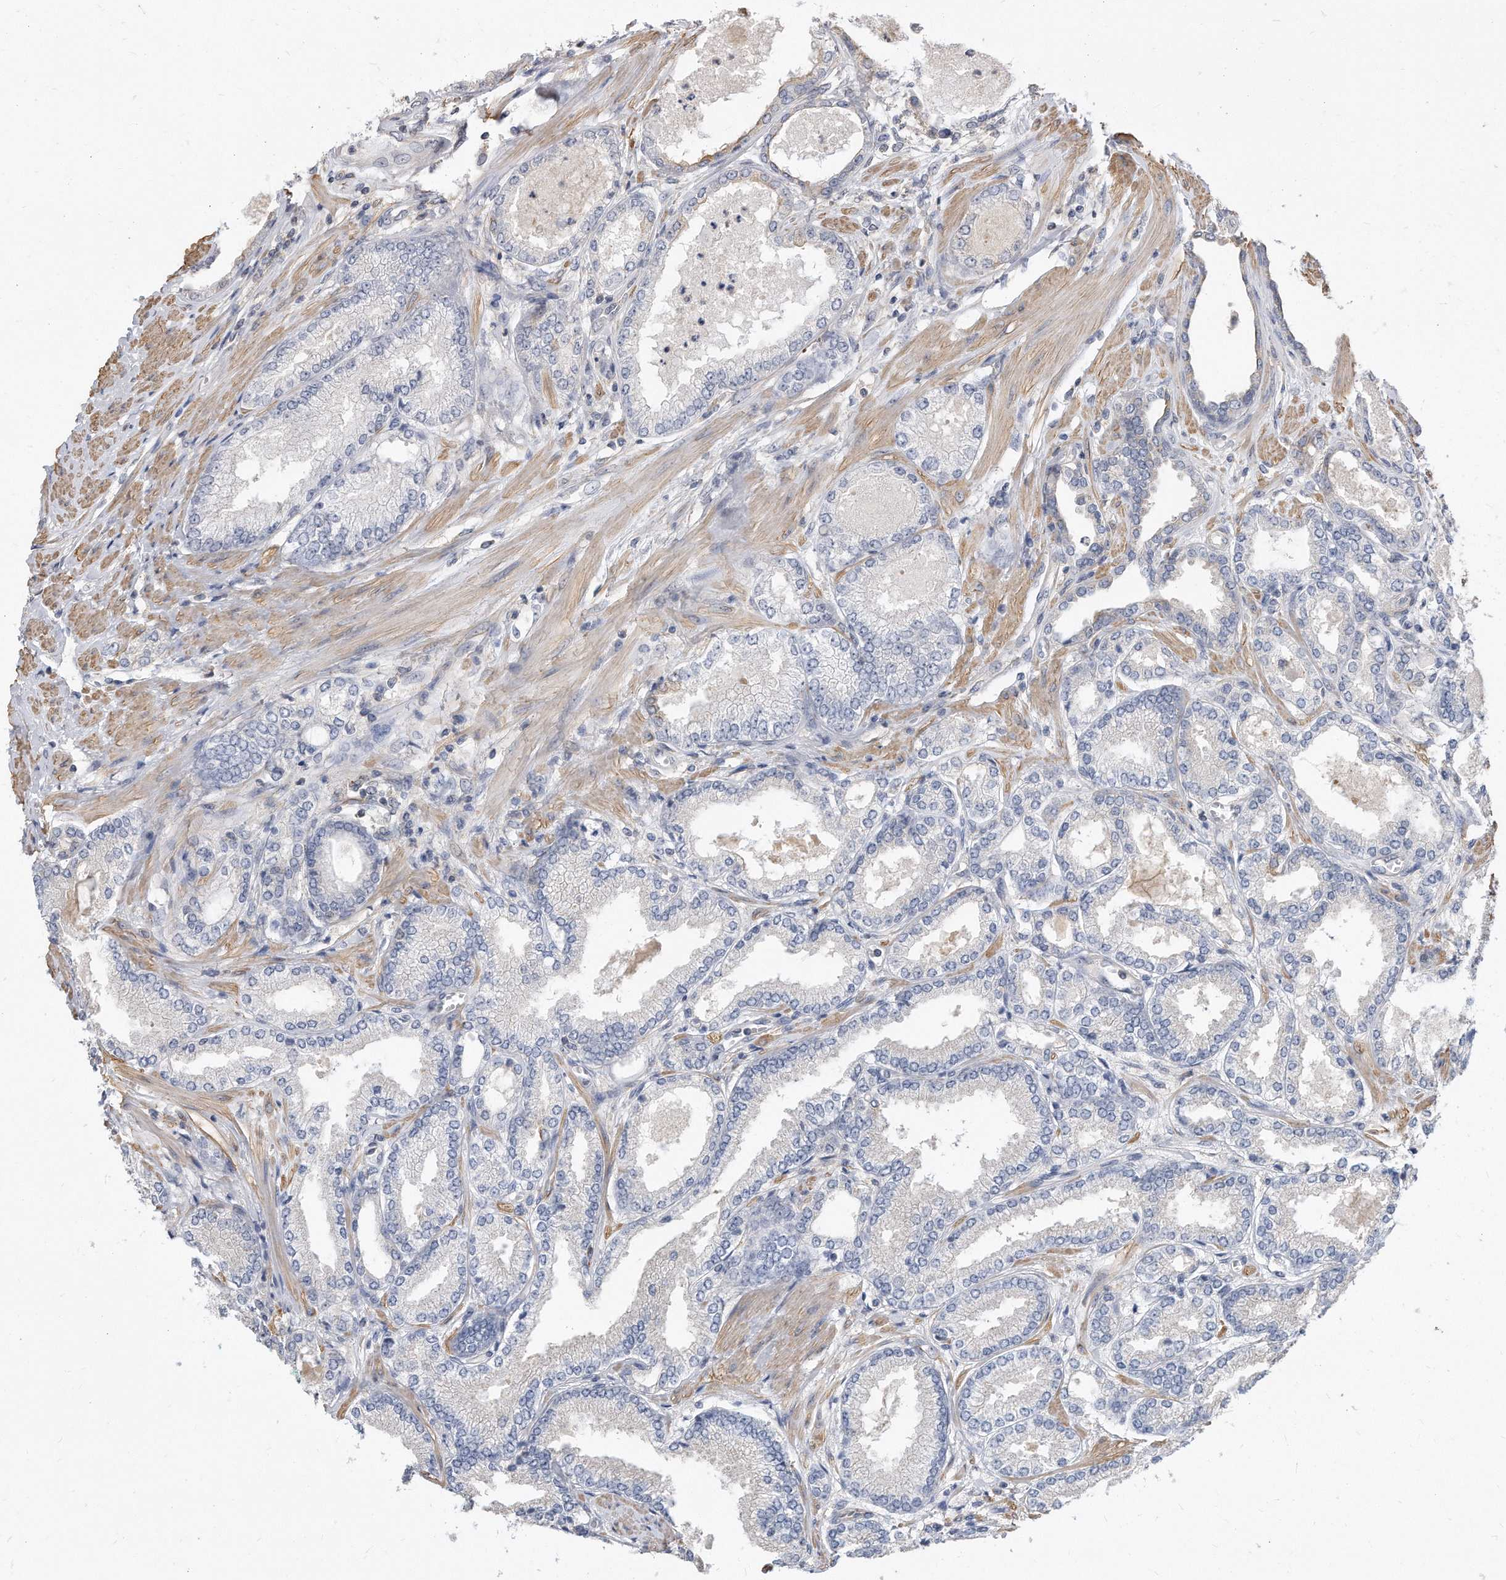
{"staining": {"intensity": "negative", "quantity": "none", "location": "none"}, "tissue": "prostate cancer", "cell_type": "Tumor cells", "image_type": "cancer", "snomed": [{"axis": "morphology", "description": "Adenocarcinoma, Low grade"}, {"axis": "topography", "description": "Prostate"}], "caption": "The photomicrograph reveals no staining of tumor cells in prostate cancer (low-grade adenocarcinoma).", "gene": "TCP1", "patient": {"sex": "male", "age": 62}}